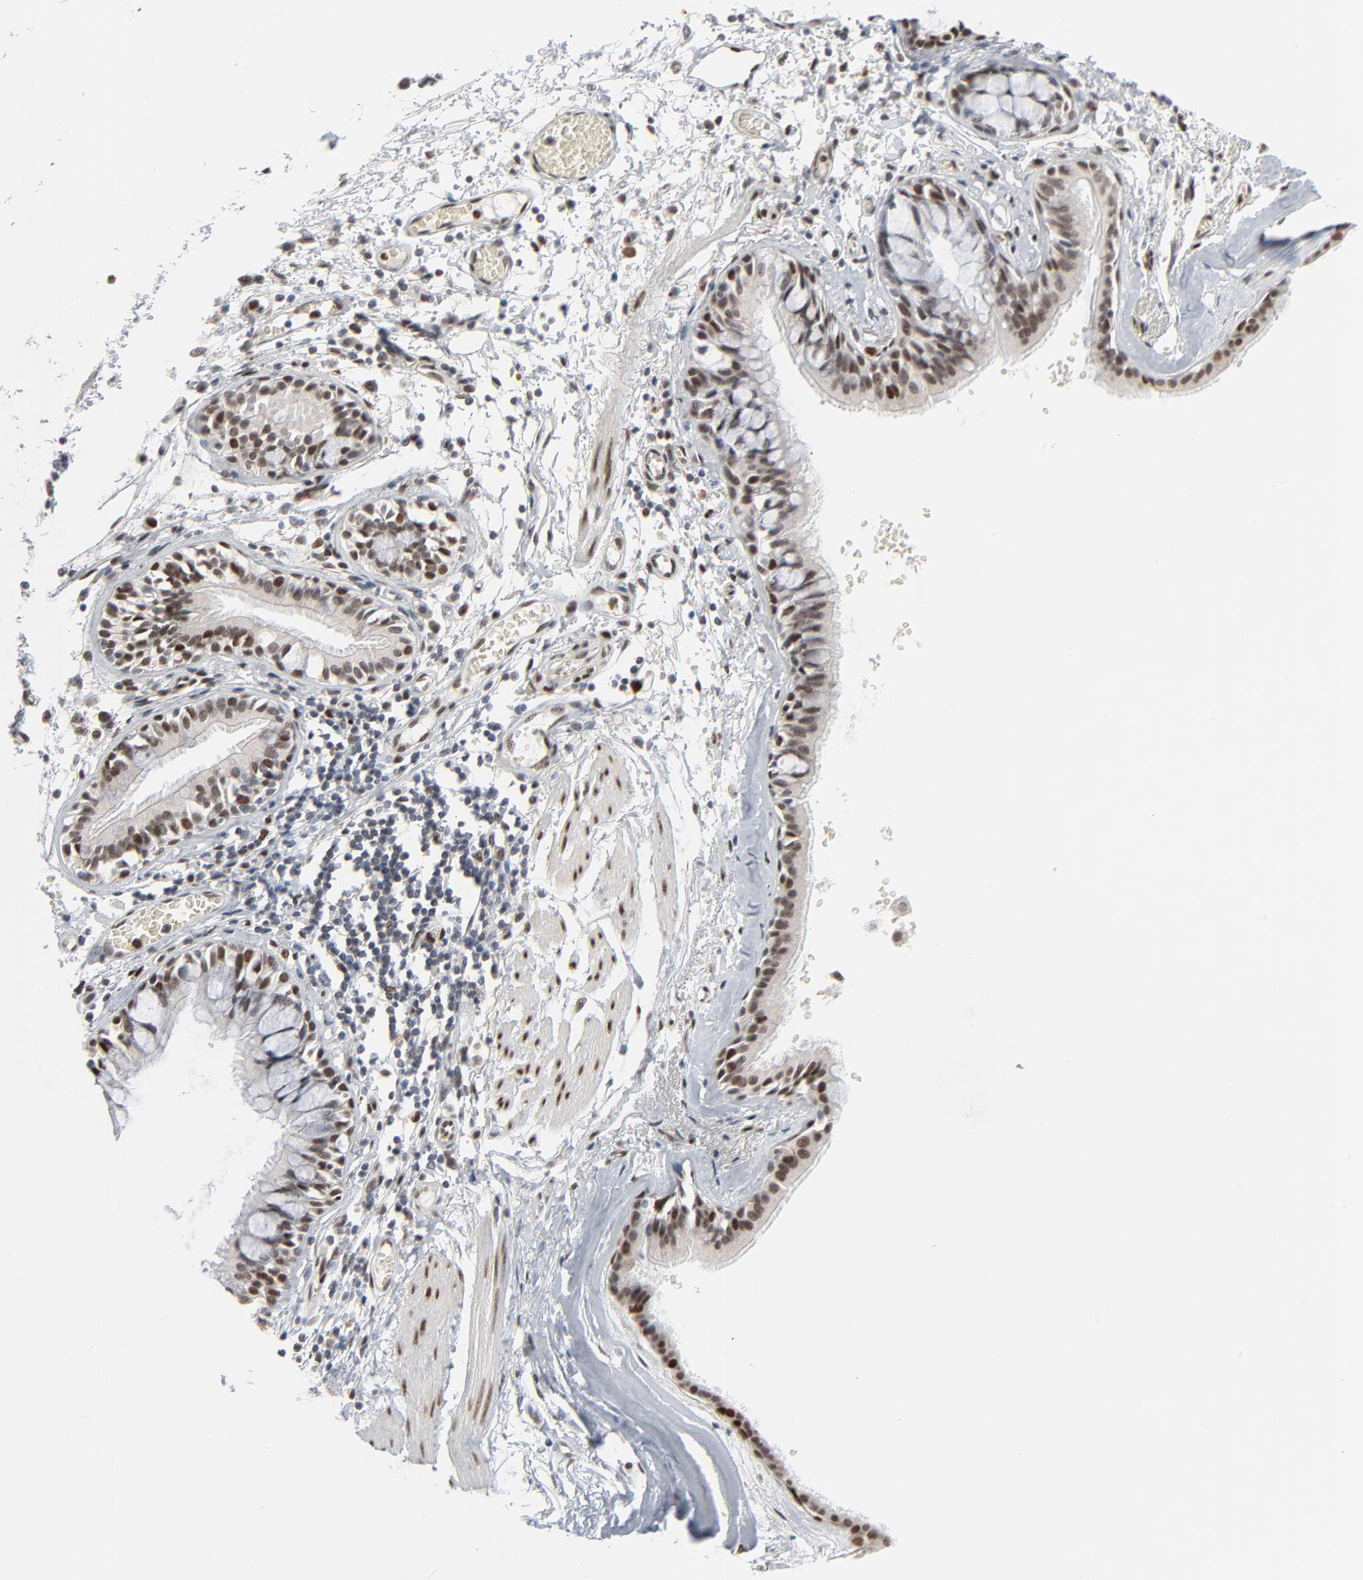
{"staining": {"intensity": "strong", "quantity": ">75%", "location": "nuclear"}, "tissue": "bronchus", "cell_type": "Respiratory epithelial cells", "image_type": "normal", "snomed": [{"axis": "morphology", "description": "Normal tissue, NOS"}, {"axis": "topography", "description": "Bronchus"}, {"axis": "topography", "description": "Lung"}], "caption": "A brown stain shows strong nuclear staining of a protein in respiratory epithelial cells of unremarkable bronchus. Nuclei are stained in blue.", "gene": "CUX1", "patient": {"sex": "female", "age": 56}}